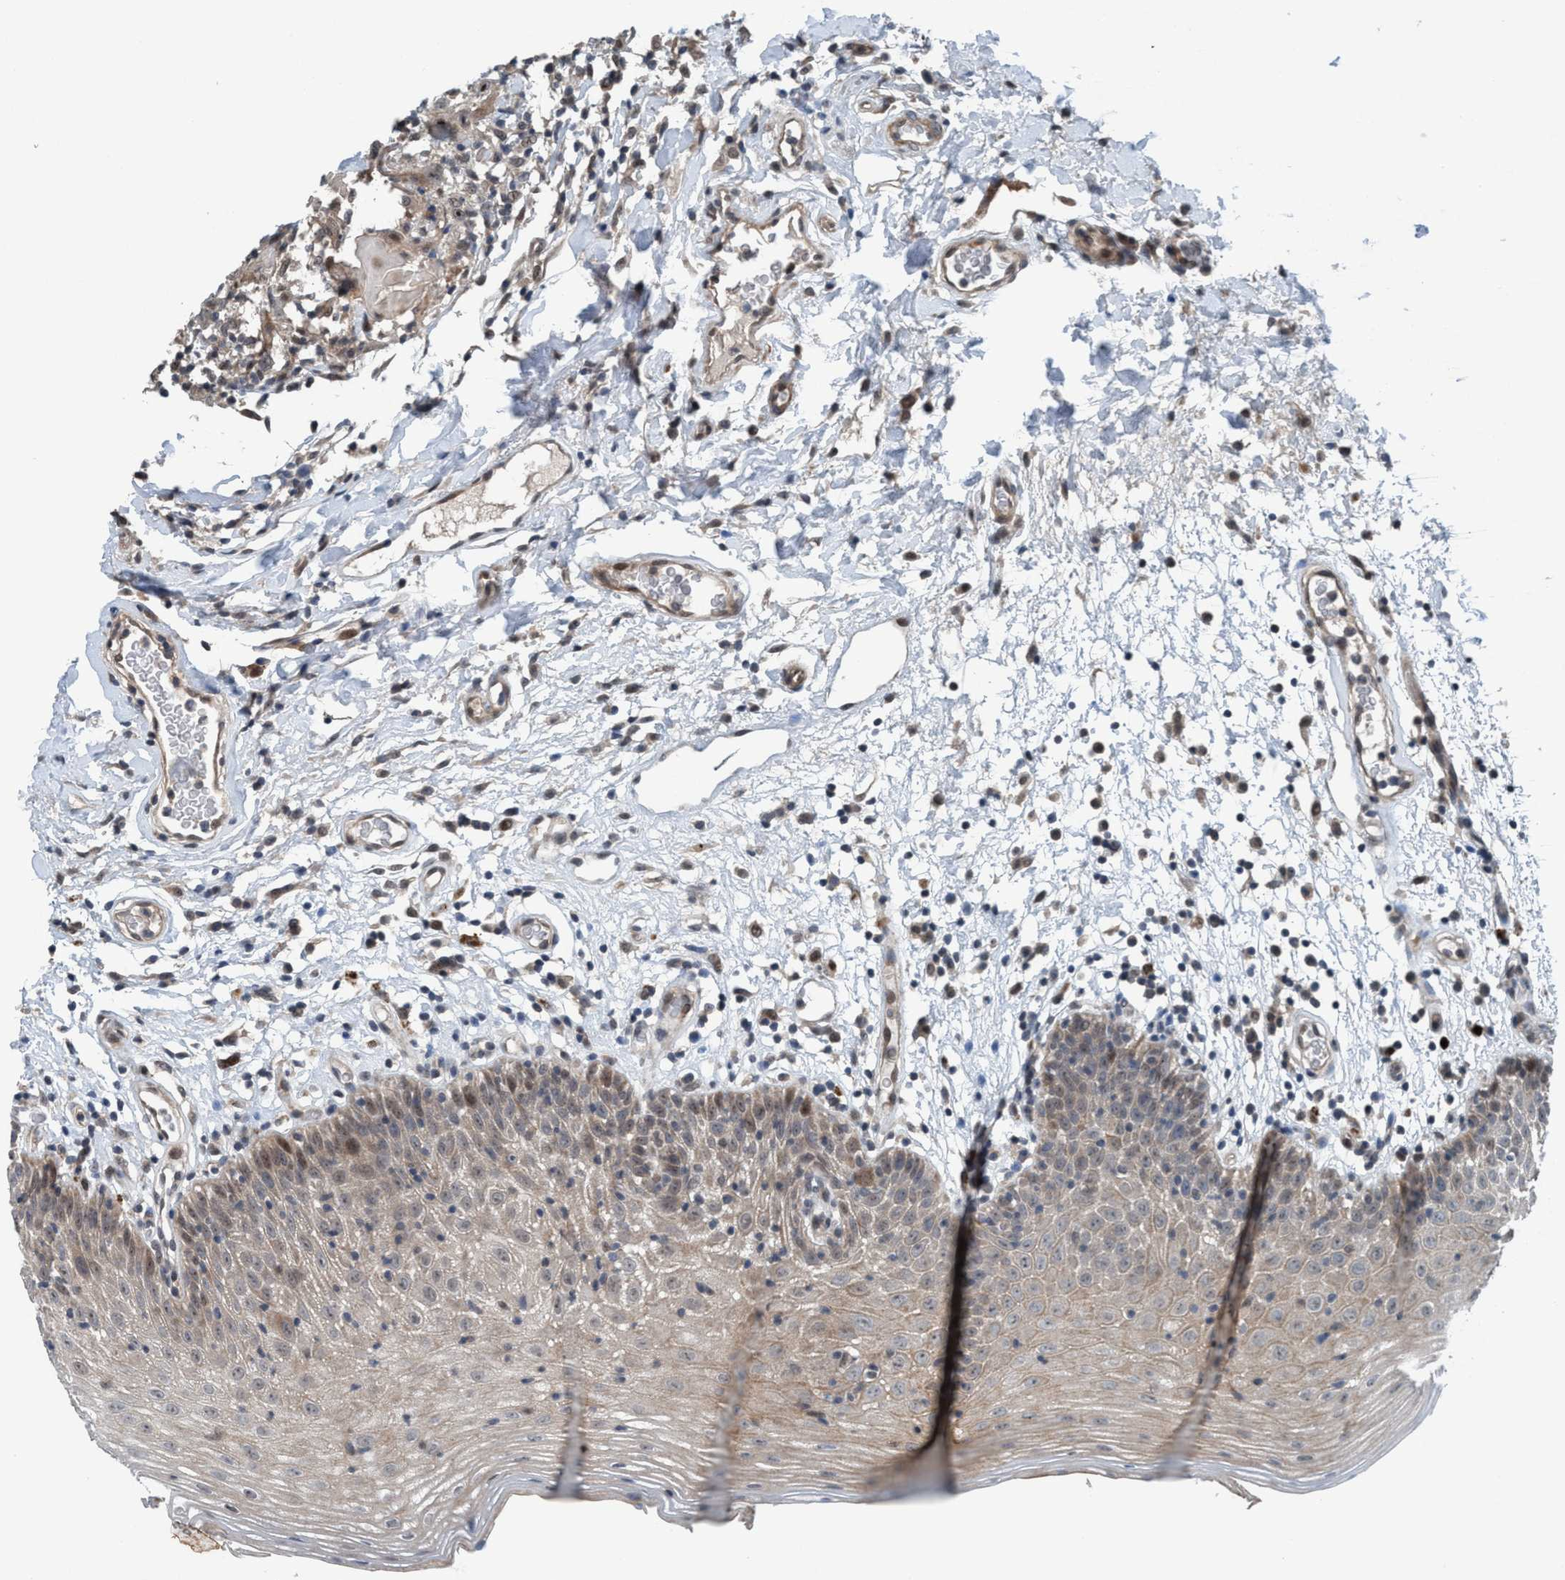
{"staining": {"intensity": "moderate", "quantity": "25%-75%", "location": "cytoplasmic/membranous"}, "tissue": "oral mucosa", "cell_type": "Squamous epithelial cells", "image_type": "normal", "snomed": [{"axis": "morphology", "description": "Normal tissue, NOS"}, {"axis": "morphology", "description": "Squamous cell carcinoma, NOS"}, {"axis": "topography", "description": "Skeletal muscle"}, {"axis": "topography", "description": "Oral tissue"}, {"axis": "topography", "description": "Head-Neck"}], "caption": "A medium amount of moderate cytoplasmic/membranous expression is appreciated in approximately 25%-75% of squamous epithelial cells in normal oral mucosa. (brown staining indicates protein expression, while blue staining denotes nuclei).", "gene": "NISCH", "patient": {"sex": "male", "age": 71}}